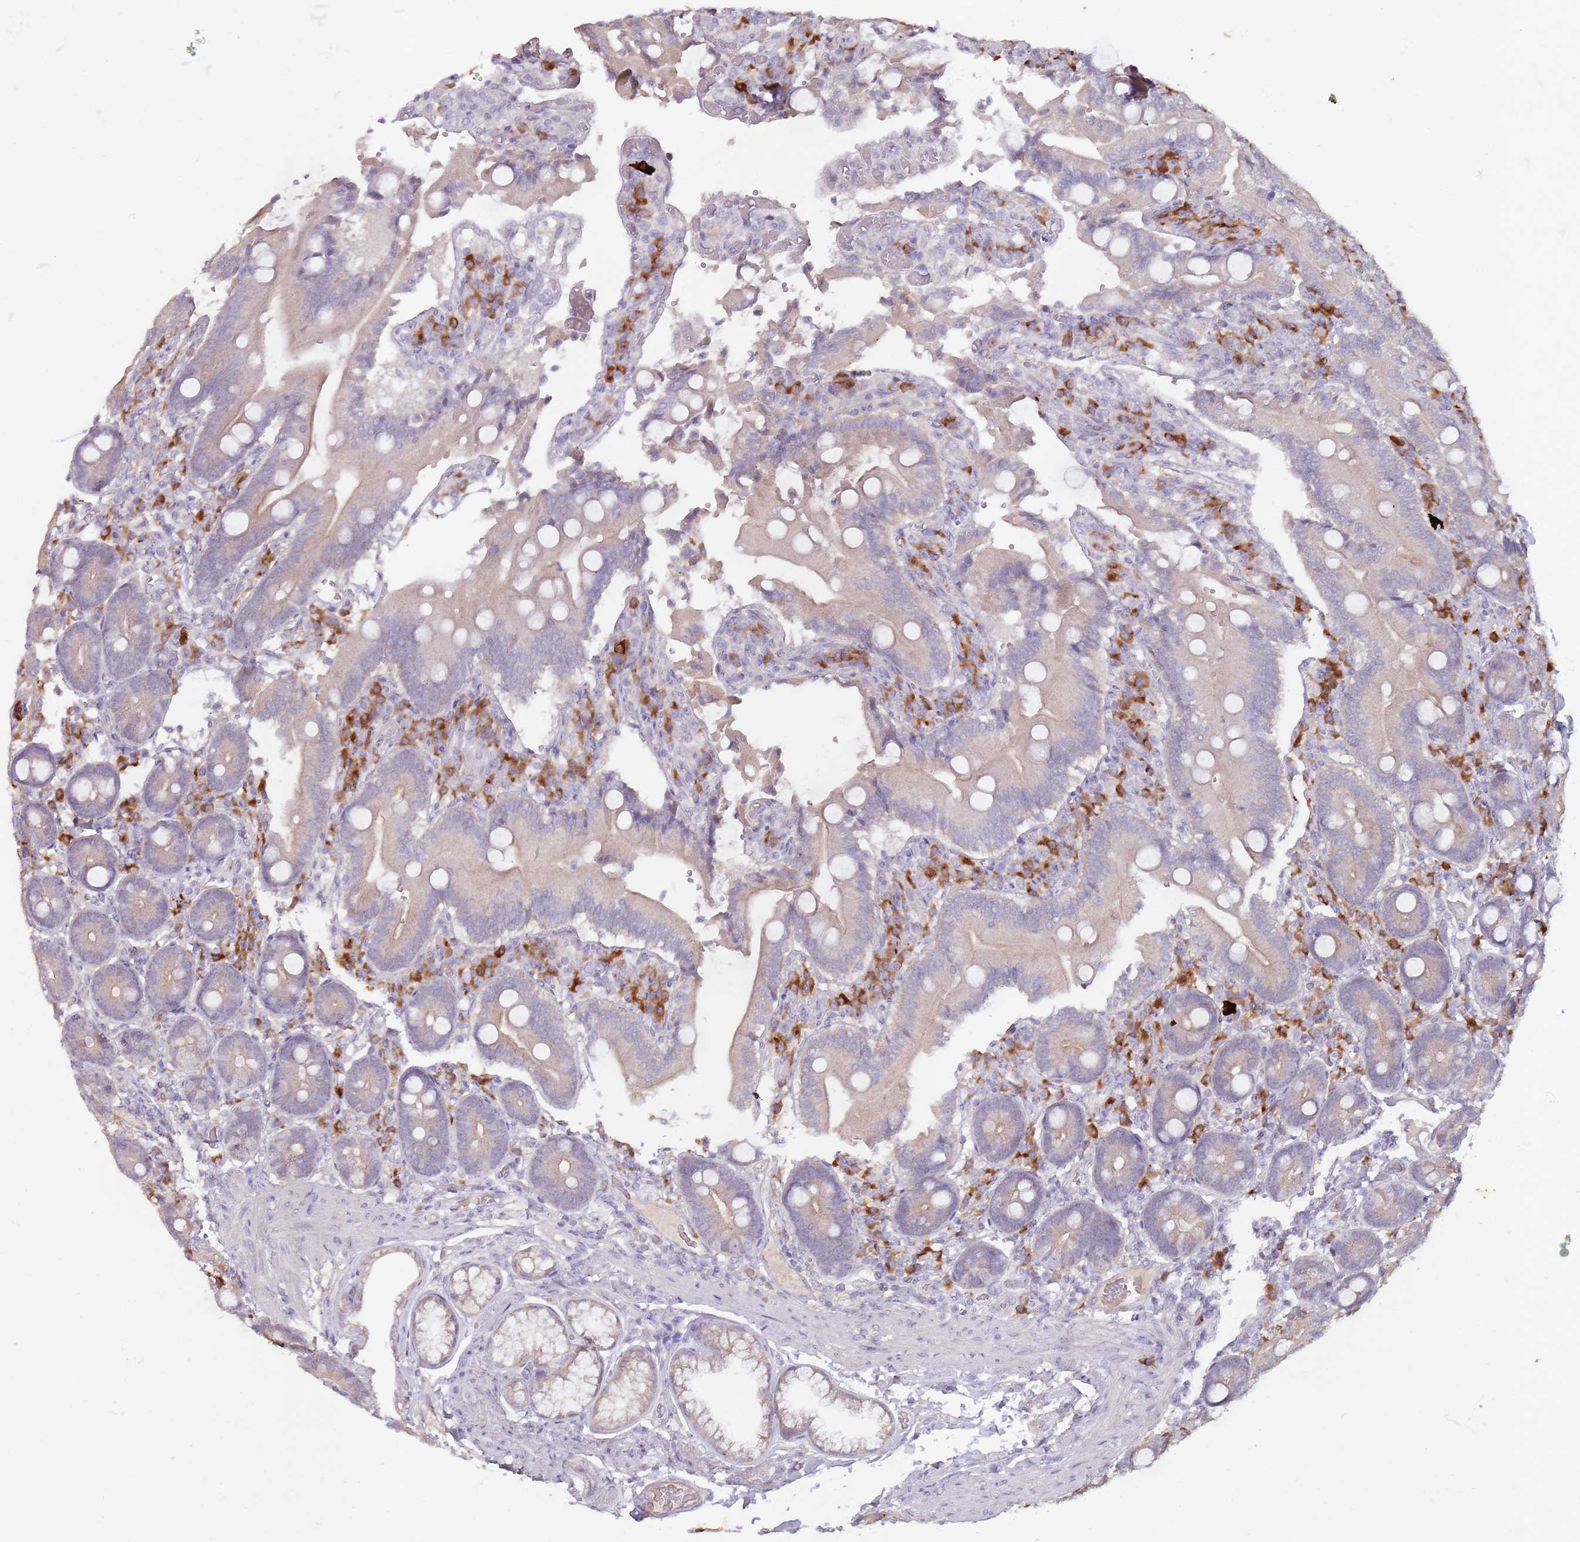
{"staining": {"intensity": "weak", "quantity": "25%-75%", "location": "cytoplasmic/membranous"}, "tissue": "duodenum", "cell_type": "Glandular cells", "image_type": "normal", "snomed": [{"axis": "morphology", "description": "Normal tissue, NOS"}, {"axis": "topography", "description": "Duodenum"}], "caption": "Weak cytoplasmic/membranous protein expression is appreciated in about 25%-75% of glandular cells in duodenum. Using DAB (brown) and hematoxylin (blue) stains, captured at high magnification using brightfield microscopy.", "gene": "STYK1", "patient": {"sex": "female", "age": 62}}